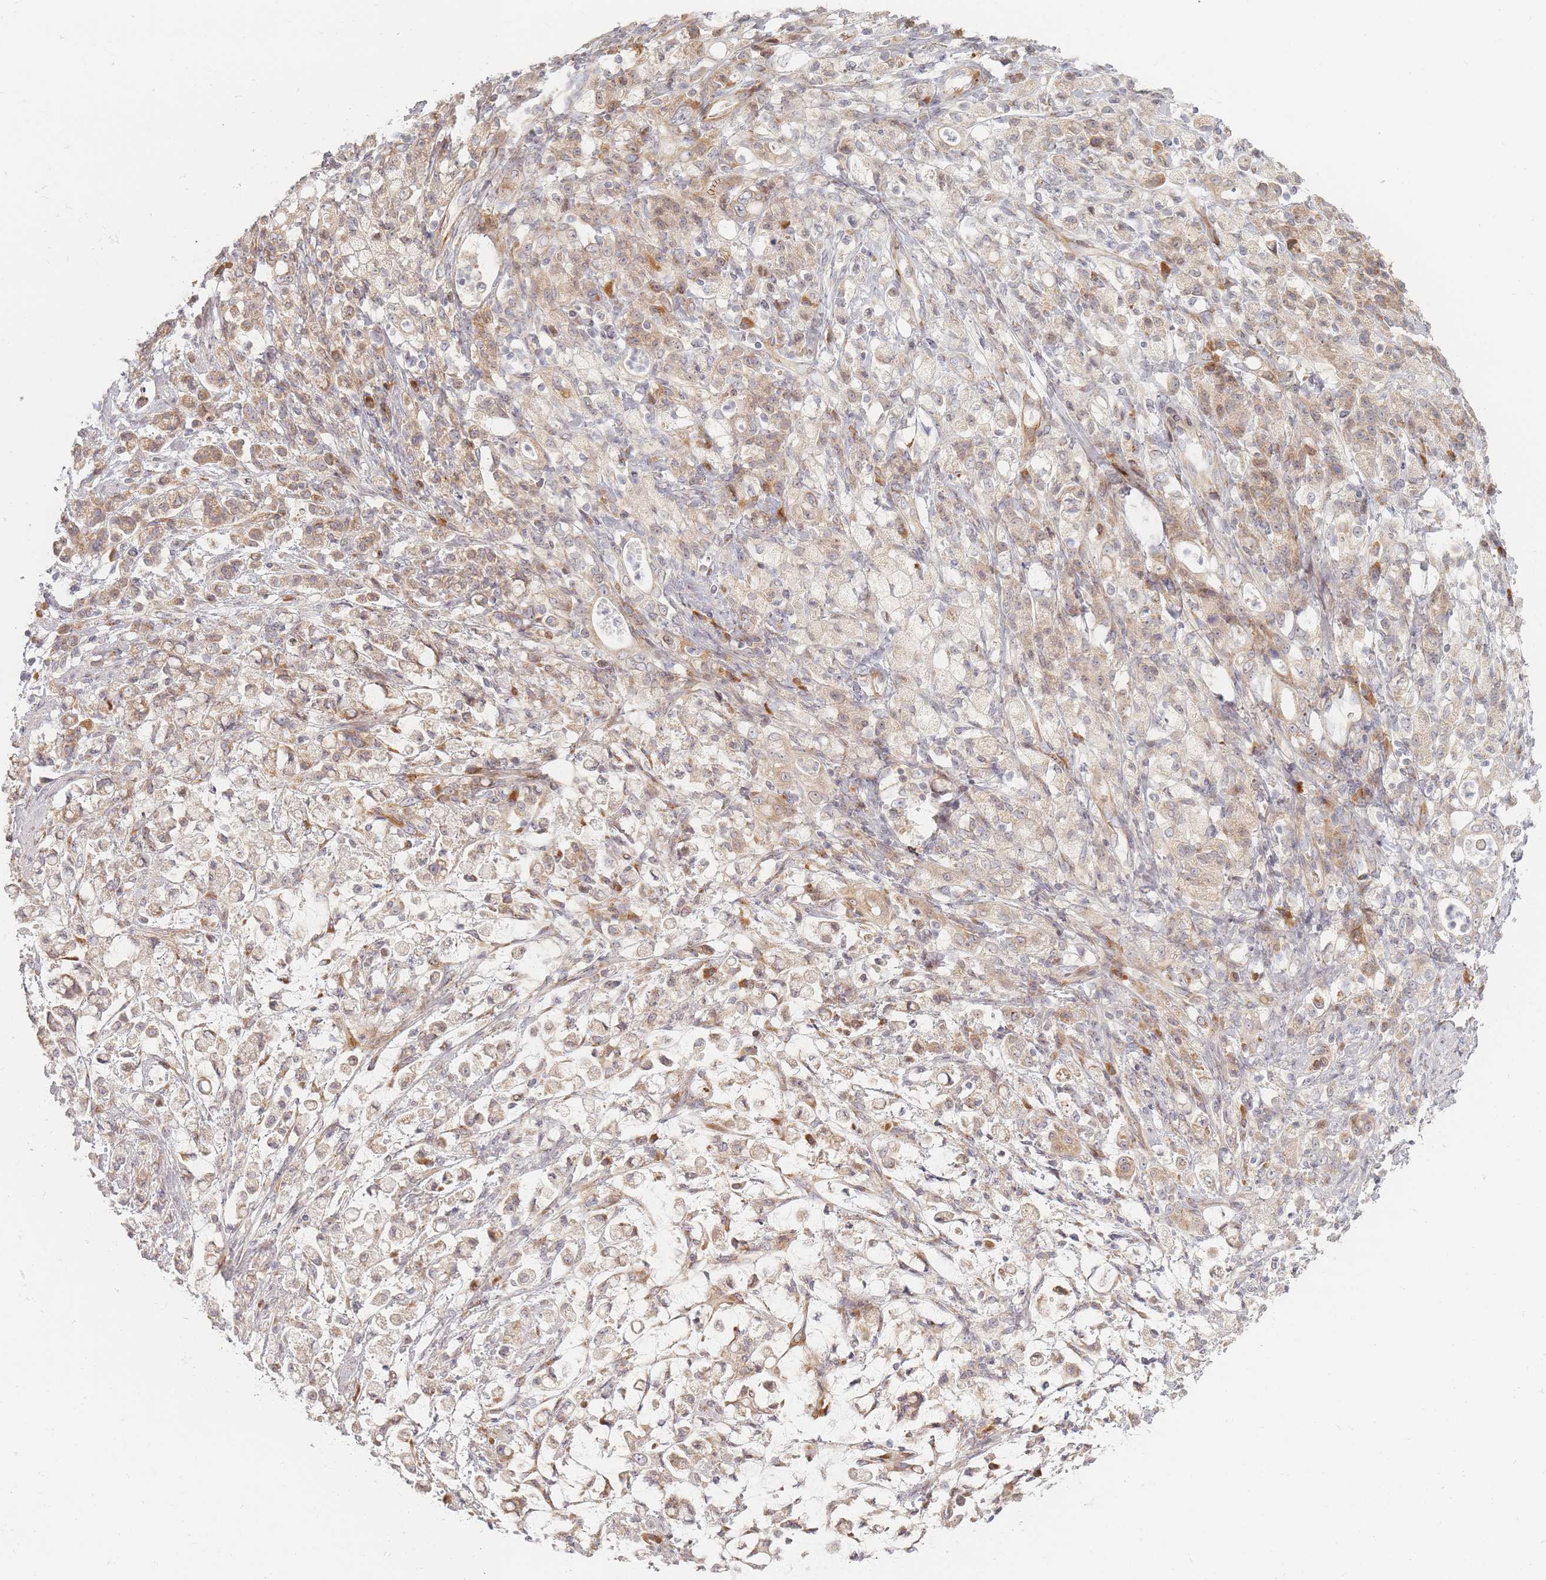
{"staining": {"intensity": "moderate", "quantity": "25%-75%", "location": "cytoplasmic/membranous"}, "tissue": "stomach cancer", "cell_type": "Tumor cells", "image_type": "cancer", "snomed": [{"axis": "morphology", "description": "Adenocarcinoma, NOS"}, {"axis": "topography", "description": "Stomach"}], "caption": "Immunohistochemical staining of human adenocarcinoma (stomach) displays moderate cytoplasmic/membranous protein staining in about 25%-75% of tumor cells.", "gene": "ZKSCAN7", "patient": {"sex": "female", "age": 60}}